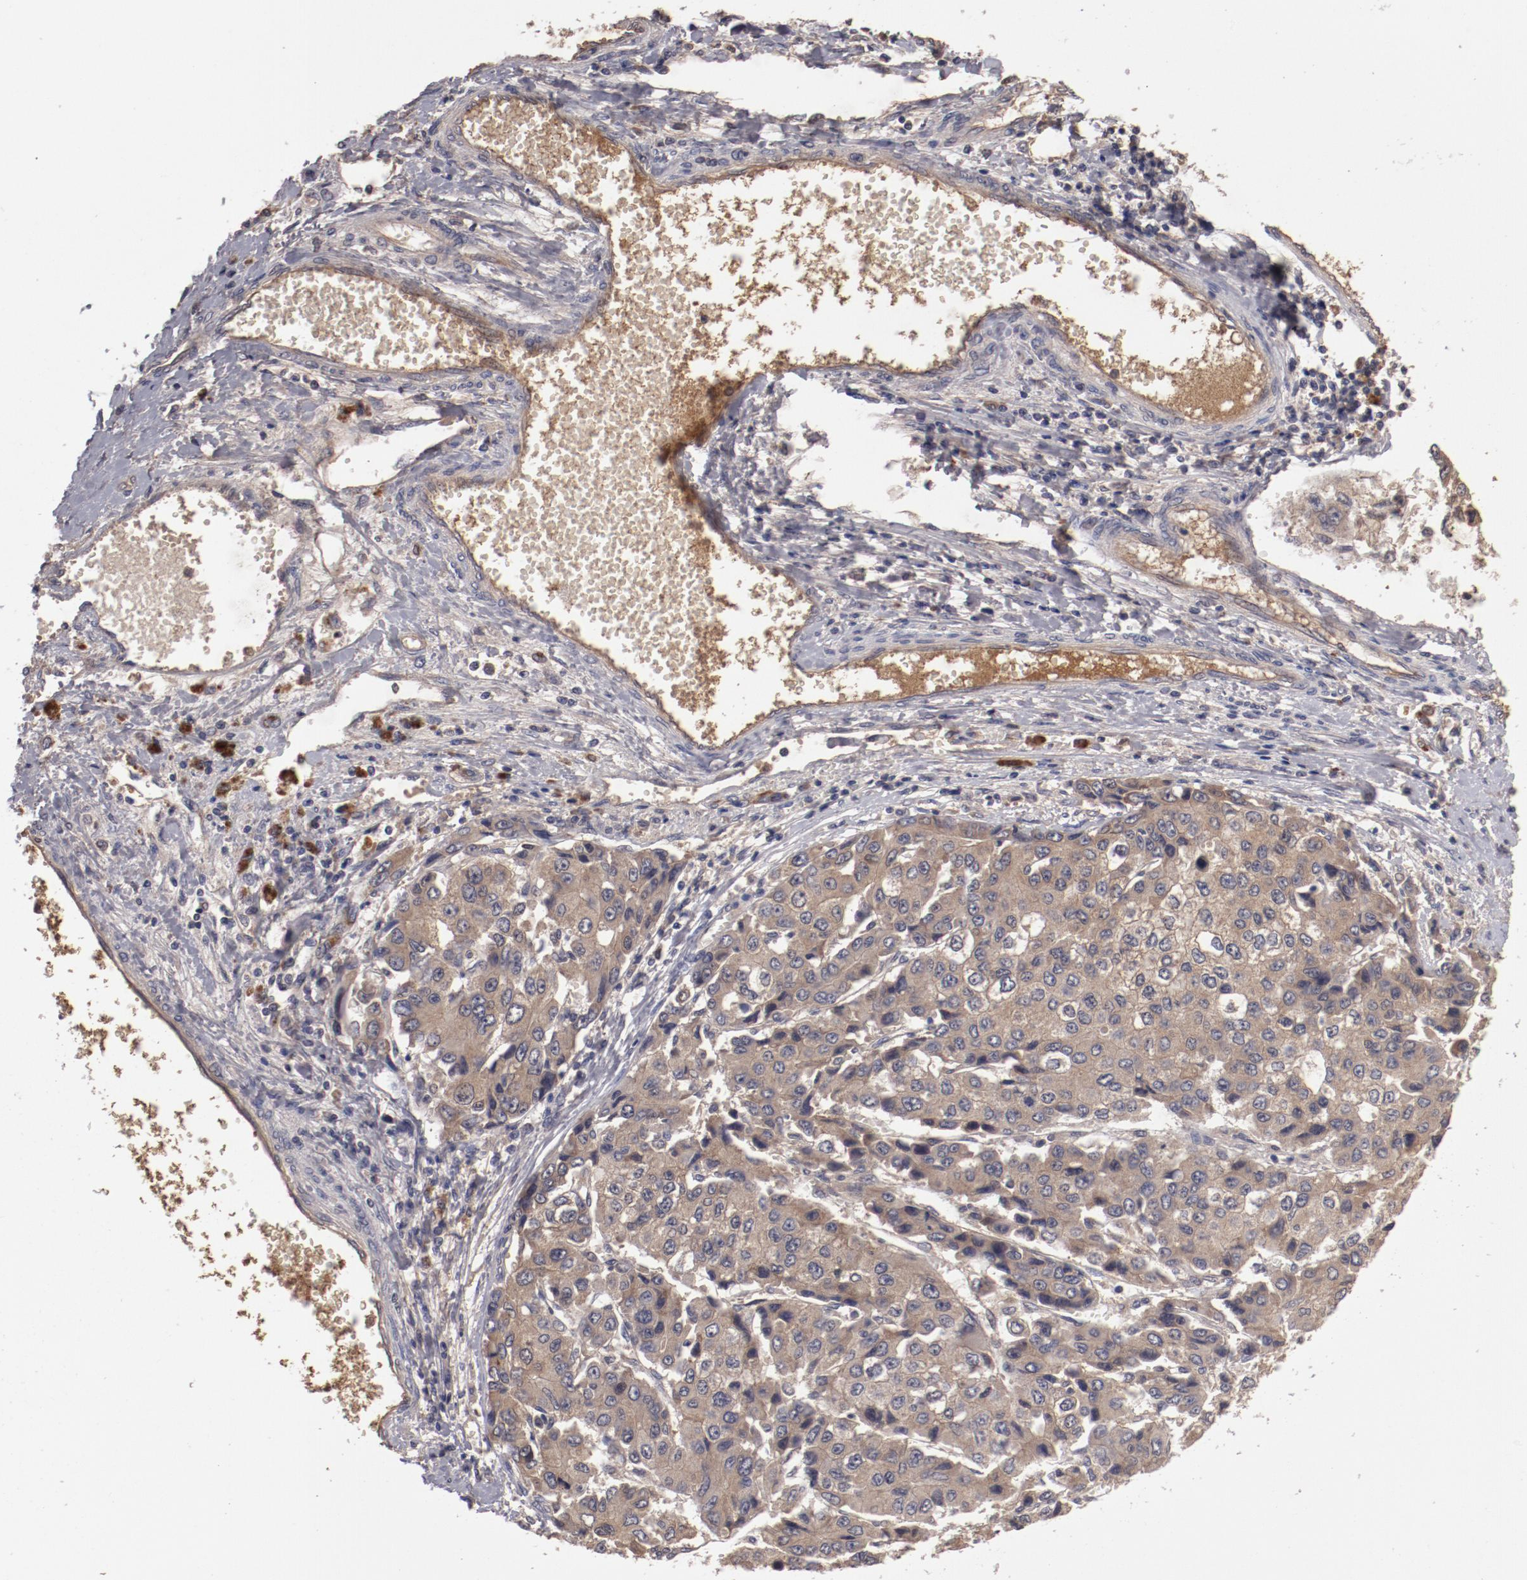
{"staining": {"intensity": "weak", "quantity": ">75%", "location": "cytoplasmic/membranous"}, "tissue": "liver cancer", "cell_type": "Tumor cells", "image_type": "cancer", "snomed": [{"axis": "morphology", "description": "Carcinoma, Hepatocellular, NOS"}, {"axis": "topography", "description": "Liver"}], "caption": "IHC image of neoplastic tissue: human liver hepatocellular carcinoma stained using immunohistochemistry (IHC) shows low levels of weak protein expression localized specifically in the cytoplasmic/membranous of tumor cells, appearing as a cytoplasmic/membranous brown color.", "gene": "CP", "patient": {"sex": "female", "age": 66}}